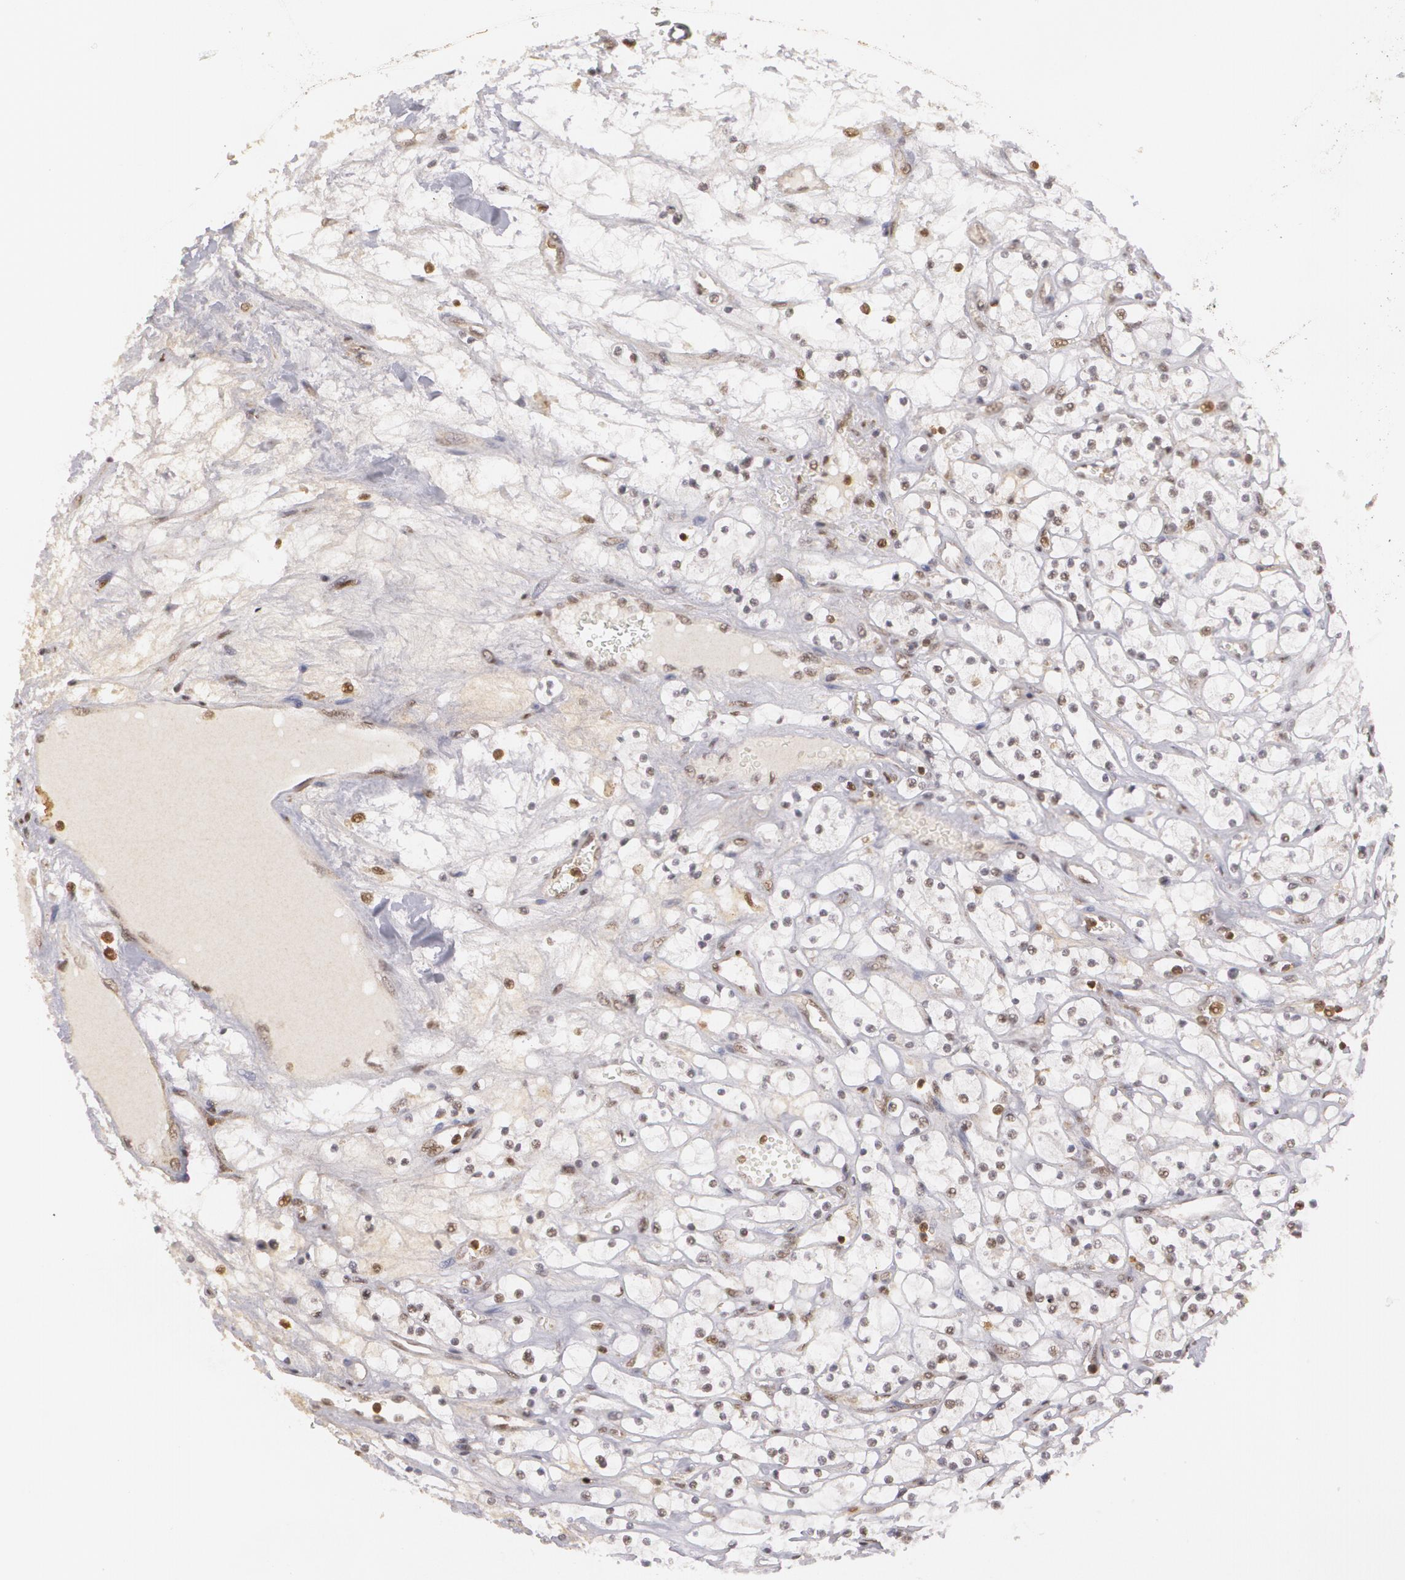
{"staining": {"intensity": "moderate", "quantity": "<25%", "location": "nuclear"}, "tissue": "renal cancer", "cell_type": "Tumor cells", "image_type": "cancer", "snomed": [{"axis": "morphology", "description": "Adenocarcinoma, NOS"}, {"axis": "topography", "description": "Kidney"}], "caption": "Approximately <25% of tumor cells in renal cancer (adenocarcinoma) show moderate nuclear protein staining as visualized by brown immunohistochemical staining.", "gene": "MXD1", "patient": {"sex": "male", "age": 61}}